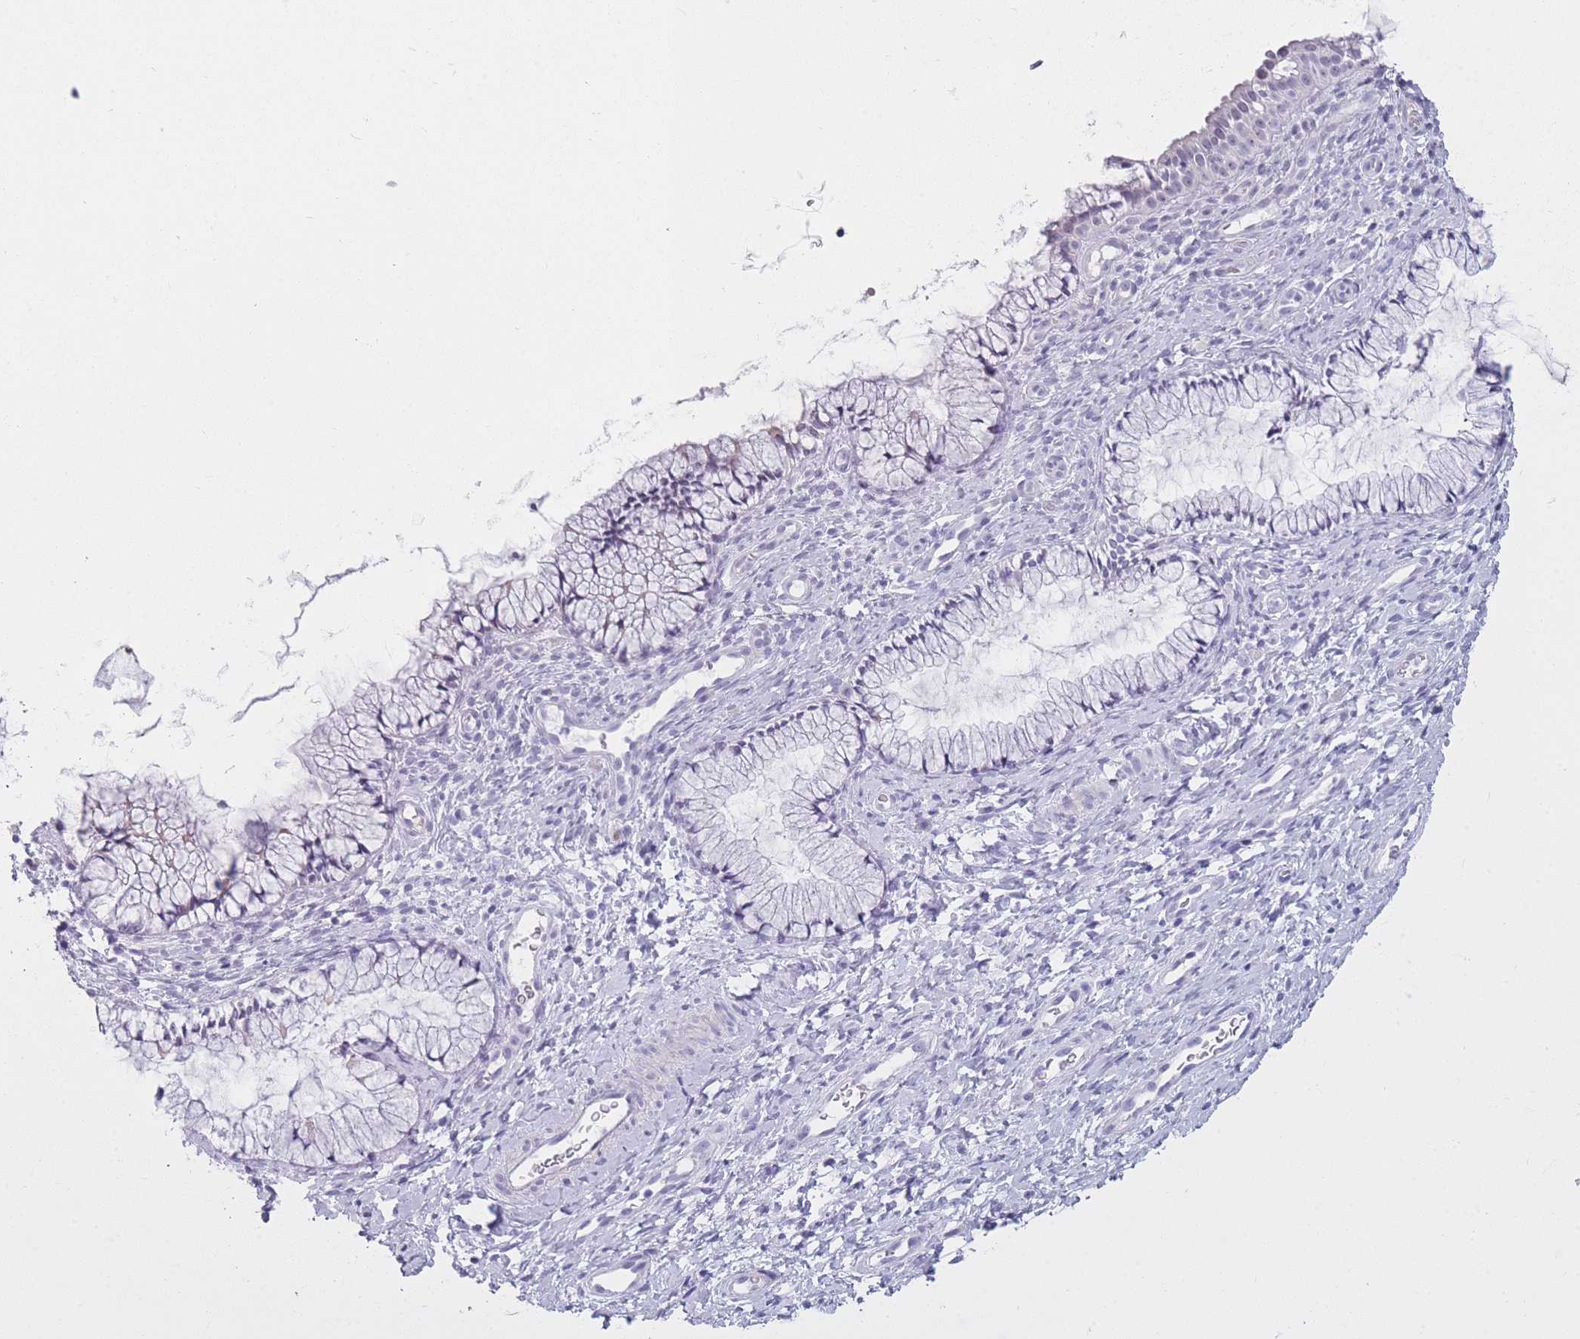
{"staining": {"intensity": "negative", "quantity": "none", "location": "none"}, "tissue": "cervix", "cell_type": "Glandular cells", "image_type": "normal", "snomed": [{"axis": "morphology", "description": "Normal tissue, NOS"}, {"axis": "topography", "description": "Cervix"}], "caption": "High magnification brightfield microscopy of normal cervix stained with DAB (3,3'-diaminobenzidine) (brown) and counterstained with hematoxylin (blue): glandular cells show no significant expression.", "gene": "GOLGA6A", "patient": {"sex": "female", "age": 36}}